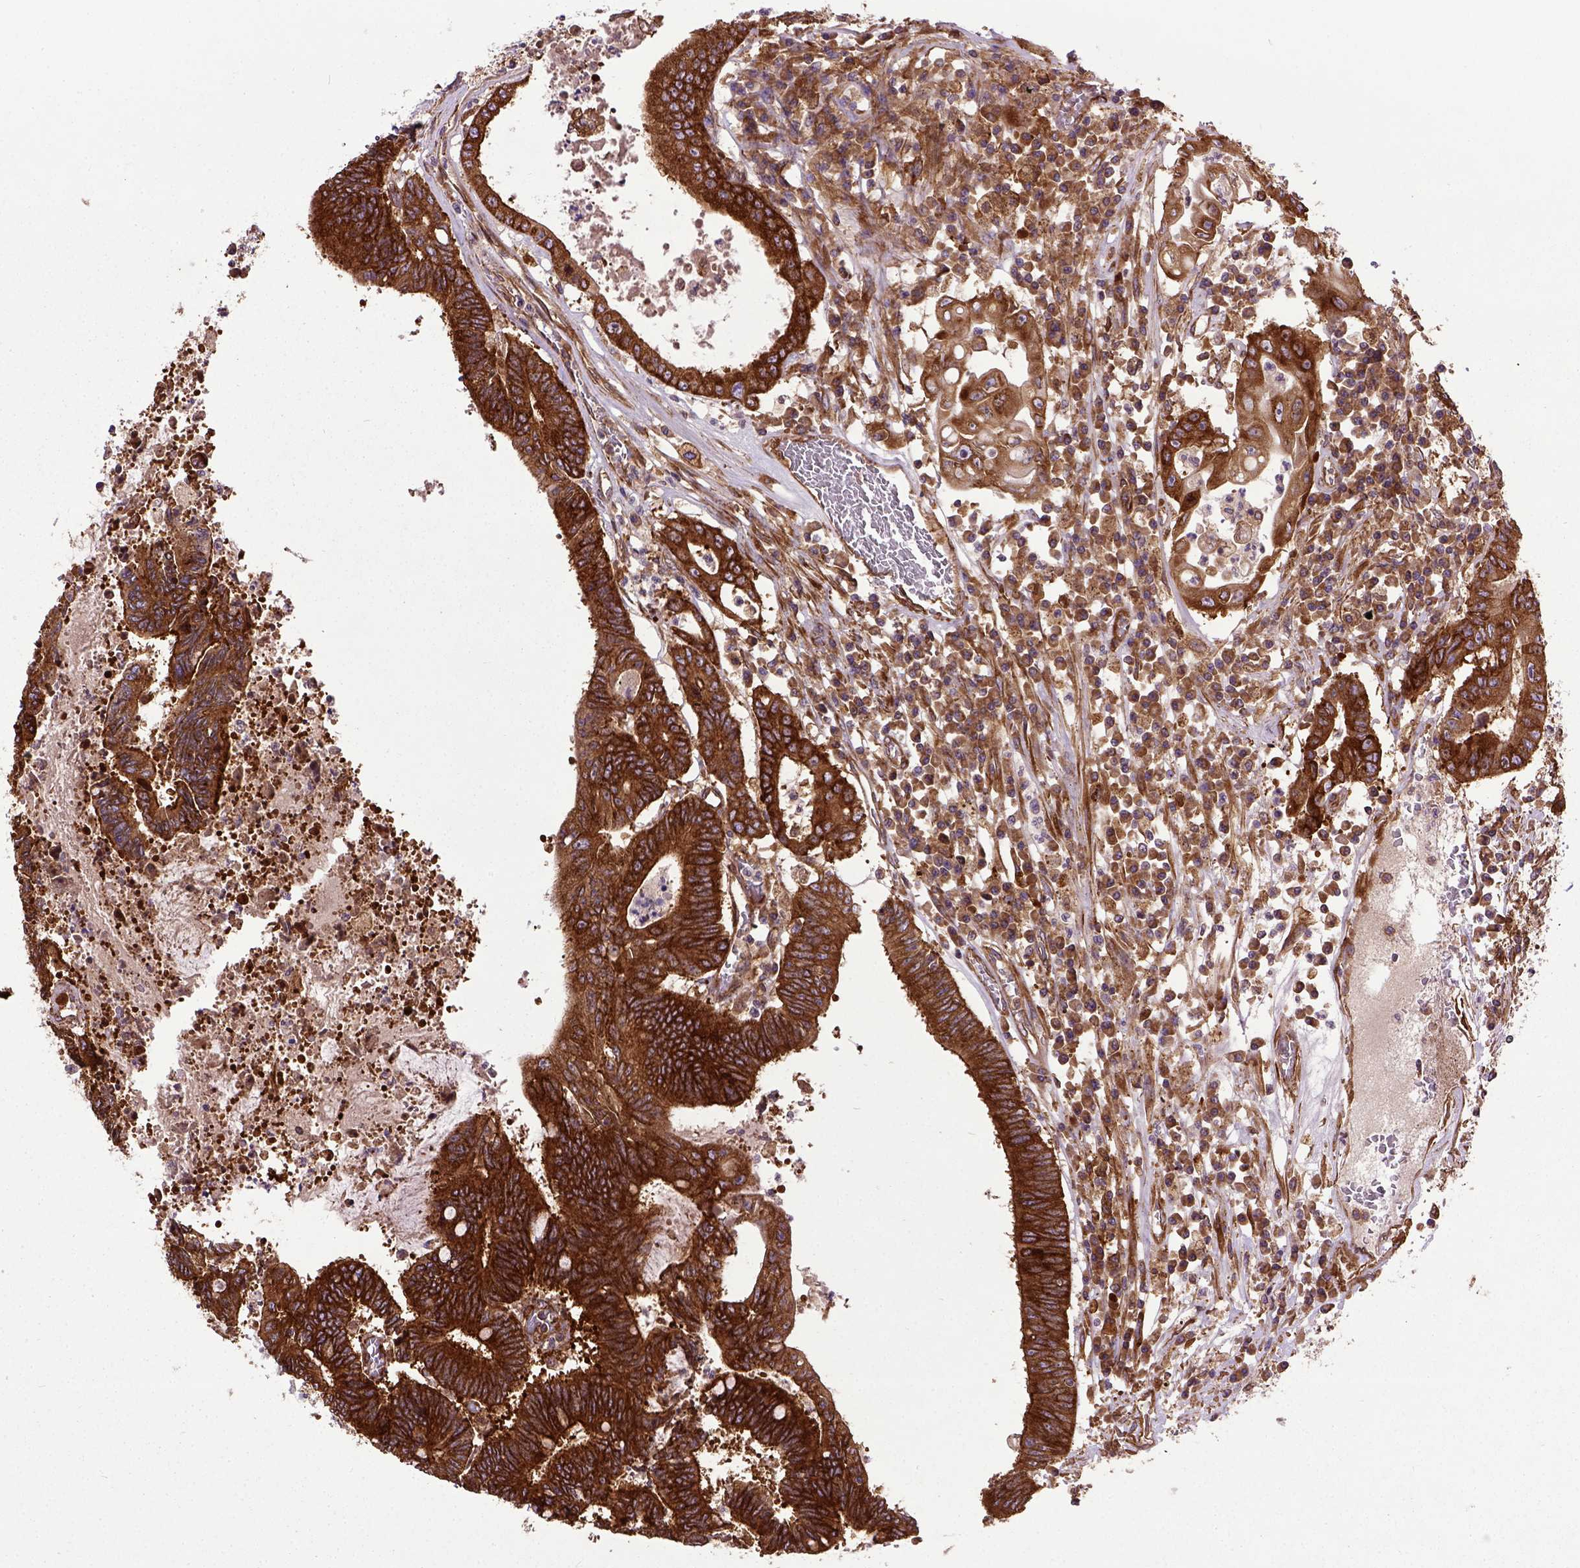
{"staining": {"intensity": "strong", "quantity": ">75%", "location": "cytoplasmic/membranous"}, "tissue": "colorectal cancer", "cell_type": "Tumor cells", "image_type": "cancer", "snomed": [{"axis": "morphology", "description": "Adenocarcinoma, NOS"}, {"axis": "topography", "description": "Rectum"}], "caption": "This histopathology image demonstrates immunohistochemistry (IHC) staining of human colorectal cancer, with high strong cytoplasmic/membranous positivity in about >75% of tumor cells.", "gene": "CAPRIN1", "patient": {"sex": "male", "age": 54}}